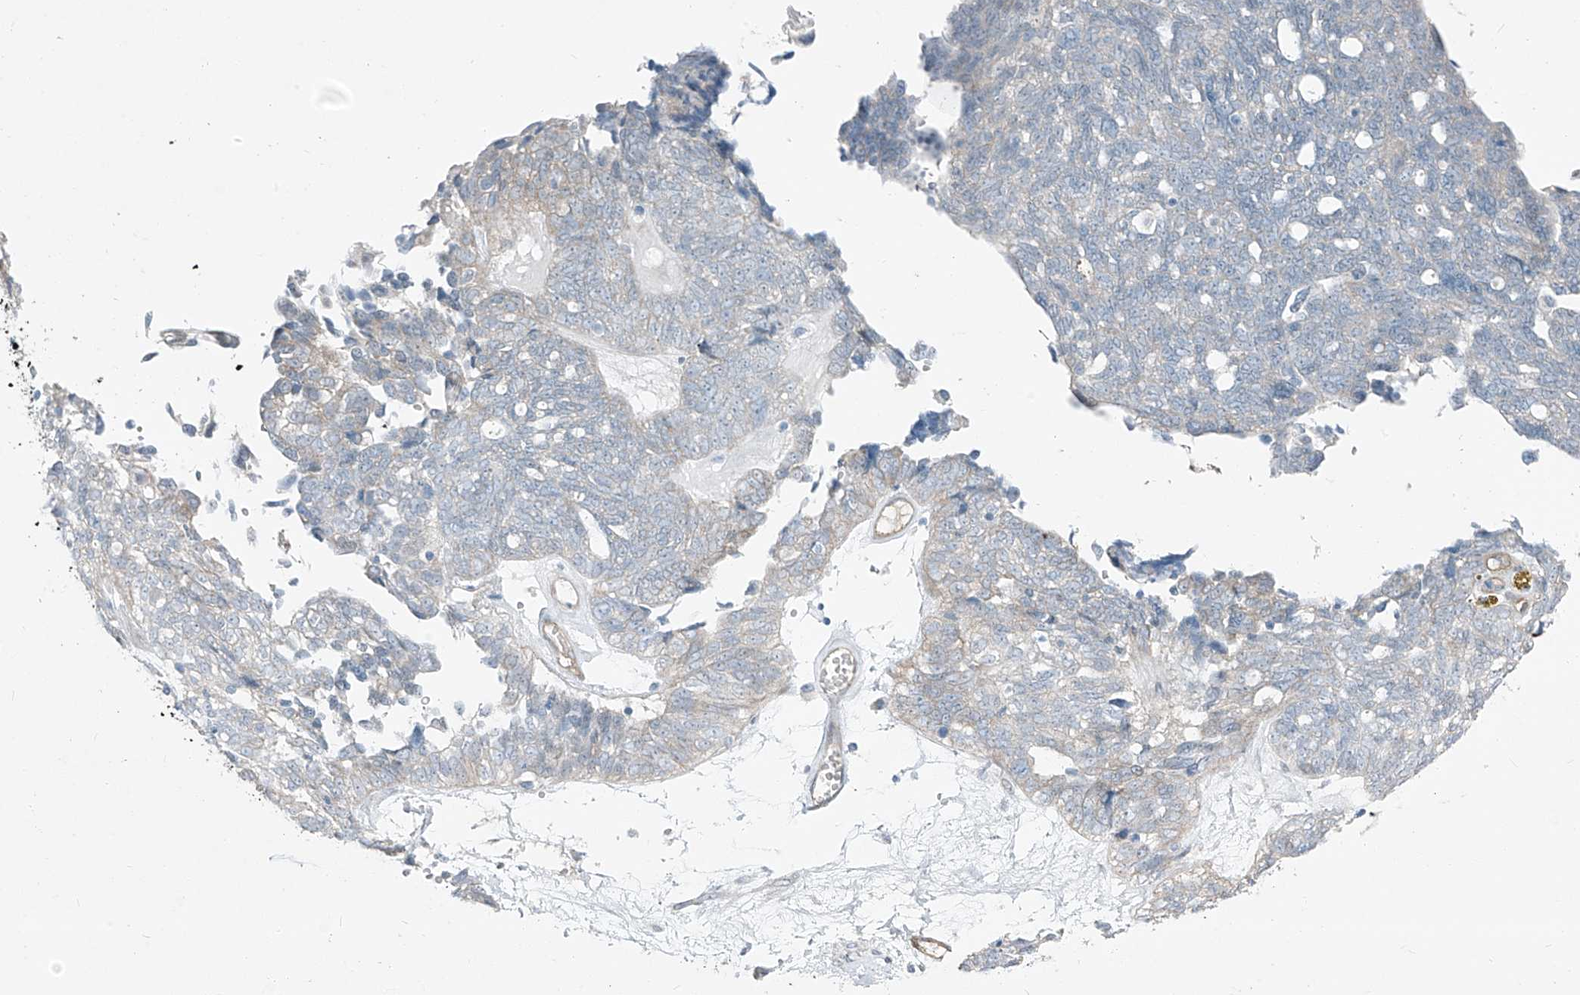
{"staining": {"intensity": "negative", "quantity": "none", "location": "none"}, "tissue": "ovarian cancer", "cell_type": "Tumor cells", "image_type": "cancer", "snomed": [{"axis": "morphology", "description": "Cystadenocarcinoma, serous, NOS"}, {"axis": "topography", "description": "Ovary"}], "caption": "Human ovarian serous cystadenocarcinoma stained for a protein using immunohistochemistry demonstrates no positivity in tumor cells.", "gene": "TNS2", "patient": {"sex": "female", "age": 79}}